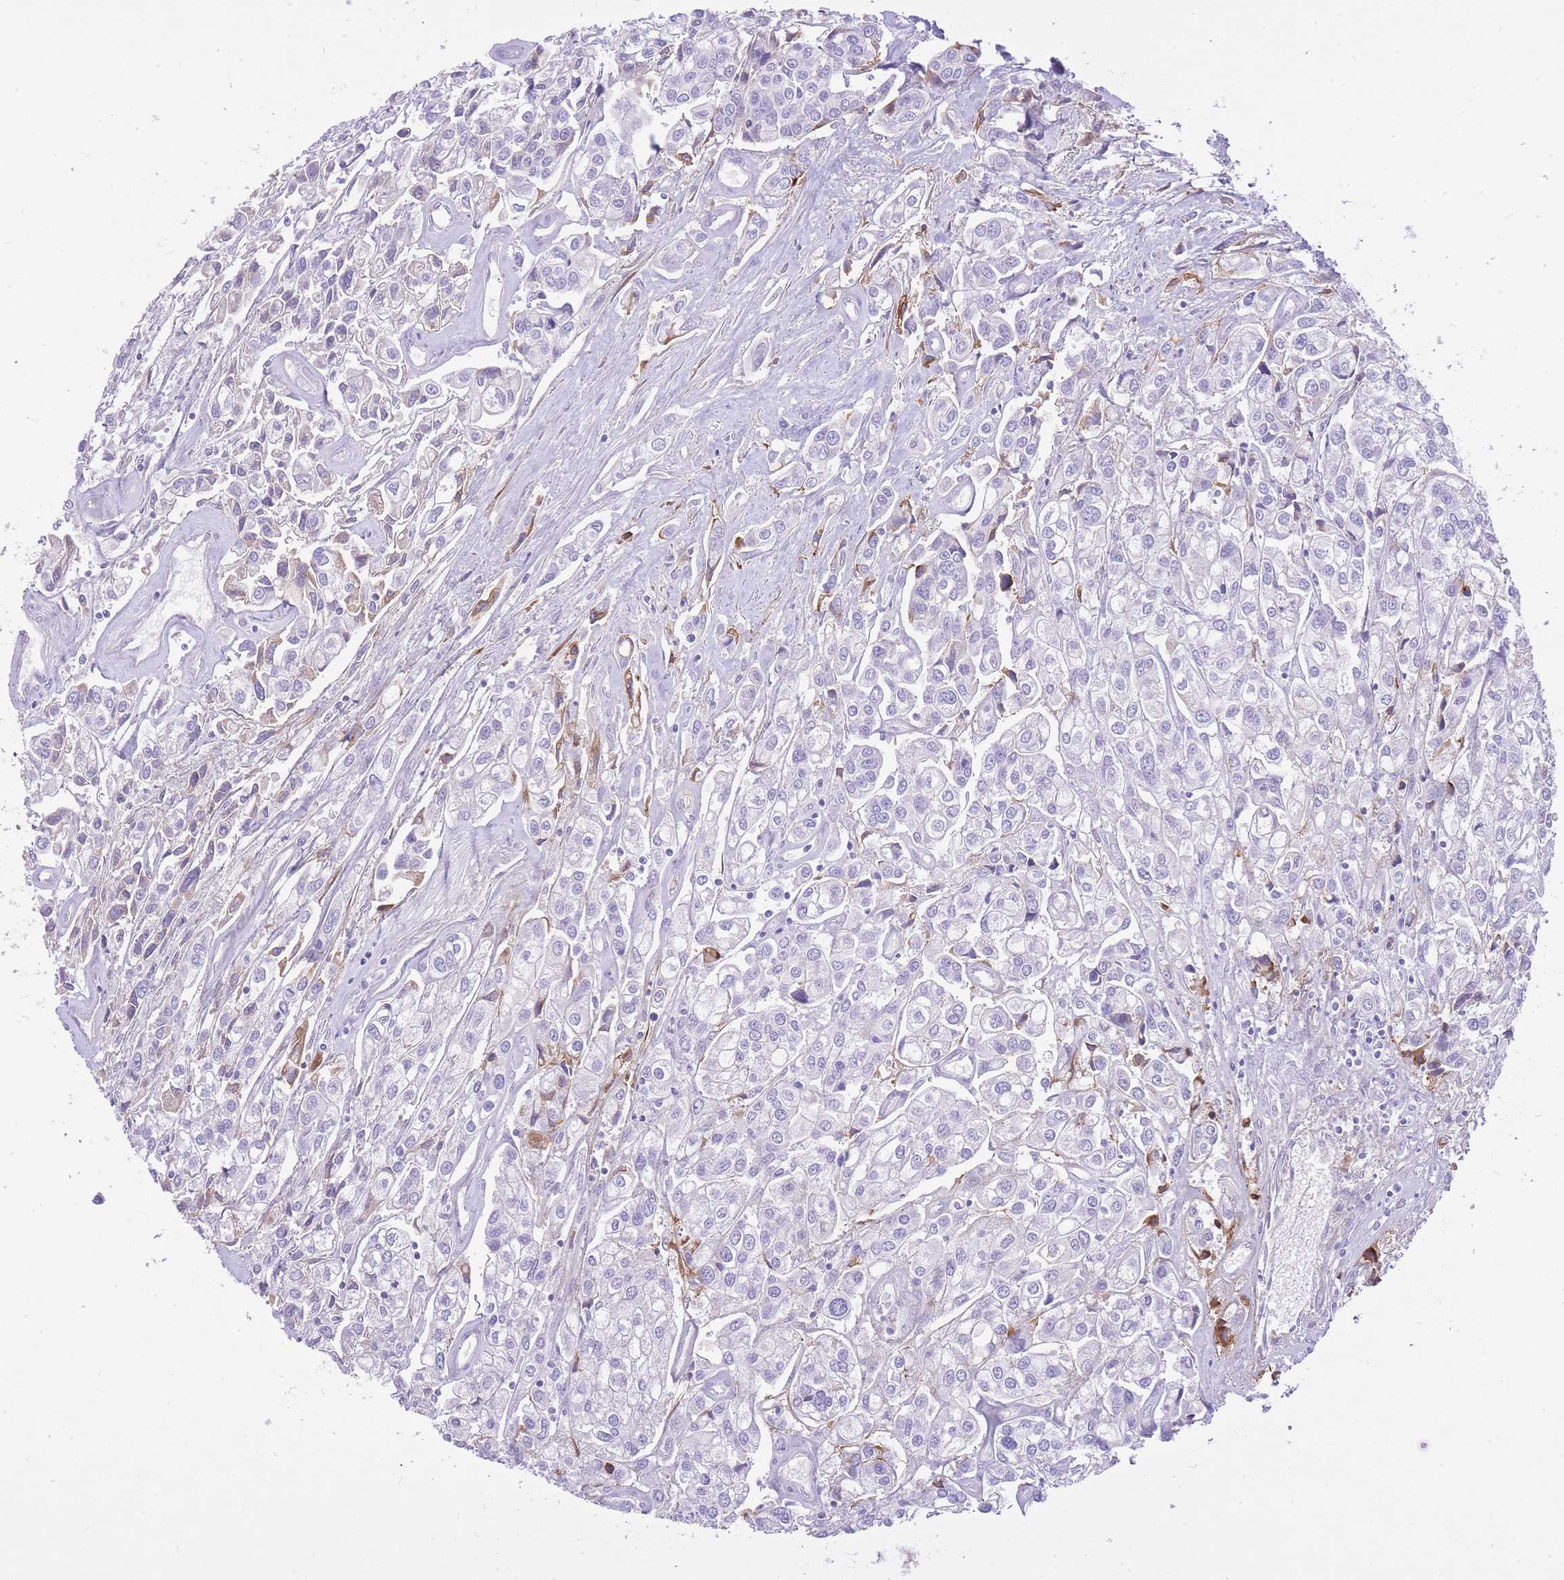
{"staining": {"intensity": "negative", "quantity": "none", "location": "none"}, "tissue": "urothelial cancer", "cell_type": "Tumor cells", "image_type": "cancer", "snomed": [{"axis": "morphology", "description": "Urothelial carcinoma, High grade"}, {"axis": "topography", "description": "Urinary bladder"}], "caption": "A histopathology image of human urothelial cancer is negative for staining in tumor cells. Brightfield microscopy of immunohistochemistry stained with DAB (3,3'-diaminobenzidine) (brown) and hematoxylin (blue), captured at high magnification.", "gene": "HRG", "patient": {"sex": "male", "age": 67}}